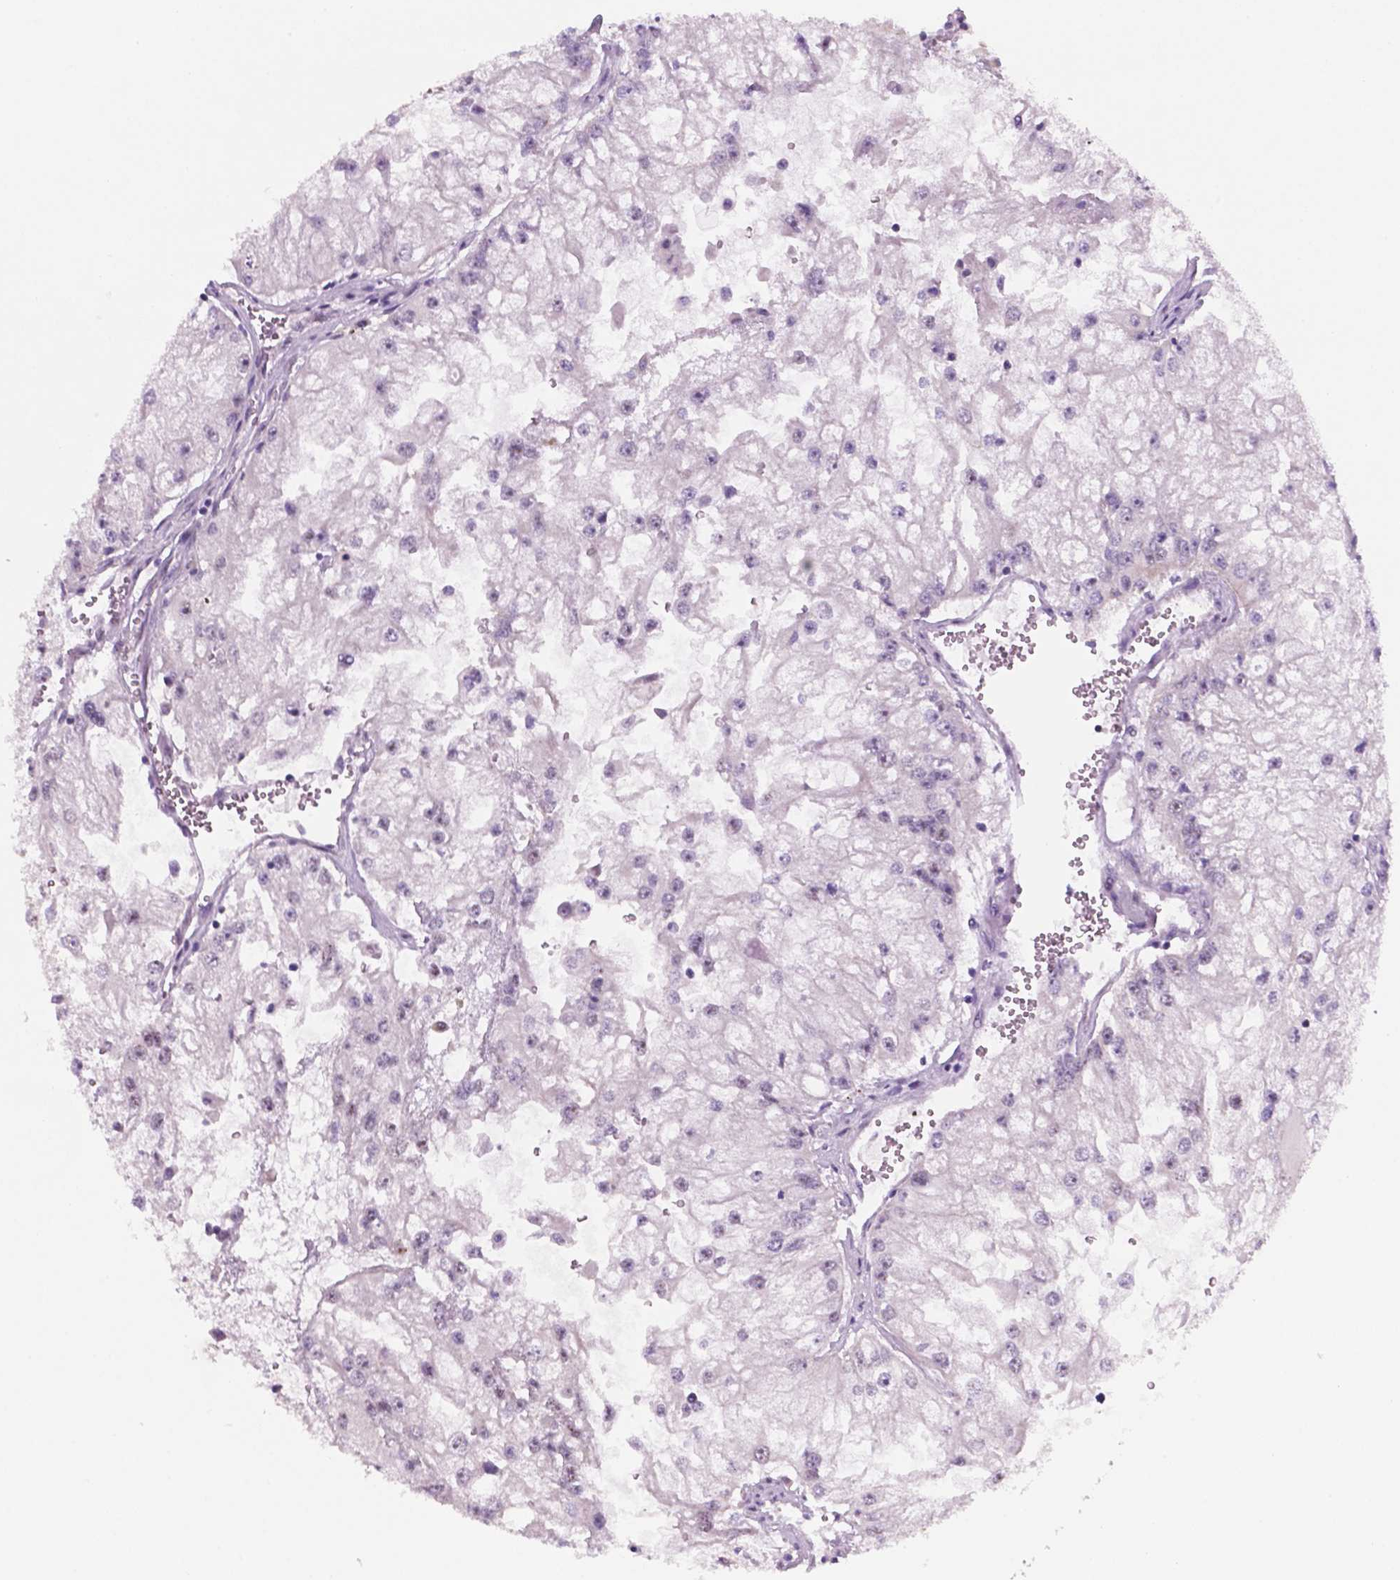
{"staining": {"intensity": "moderate", "quantity": "<25%", "location": "nuclear"}, "tissue": "renal cancer", "cell_type": "Tumor cells", "image_type": "cancer", "snomed": [{"axis": "morphology", "description": "Adenocarcinoma, NOS"}, {"axis": "topography", "description": "Kidney"}], "caption": "Renal adenocarcinoma stained with DAB (3,3'-diaminobenzidine) IHC displays low levels of moderate nuclear expression in about <25% of tumor cells. The protein of interest is shown in brown color, while the nuclei are stained blue.", "gene": "C18orf21", "patient": {"sex": "male", "age": 59}}